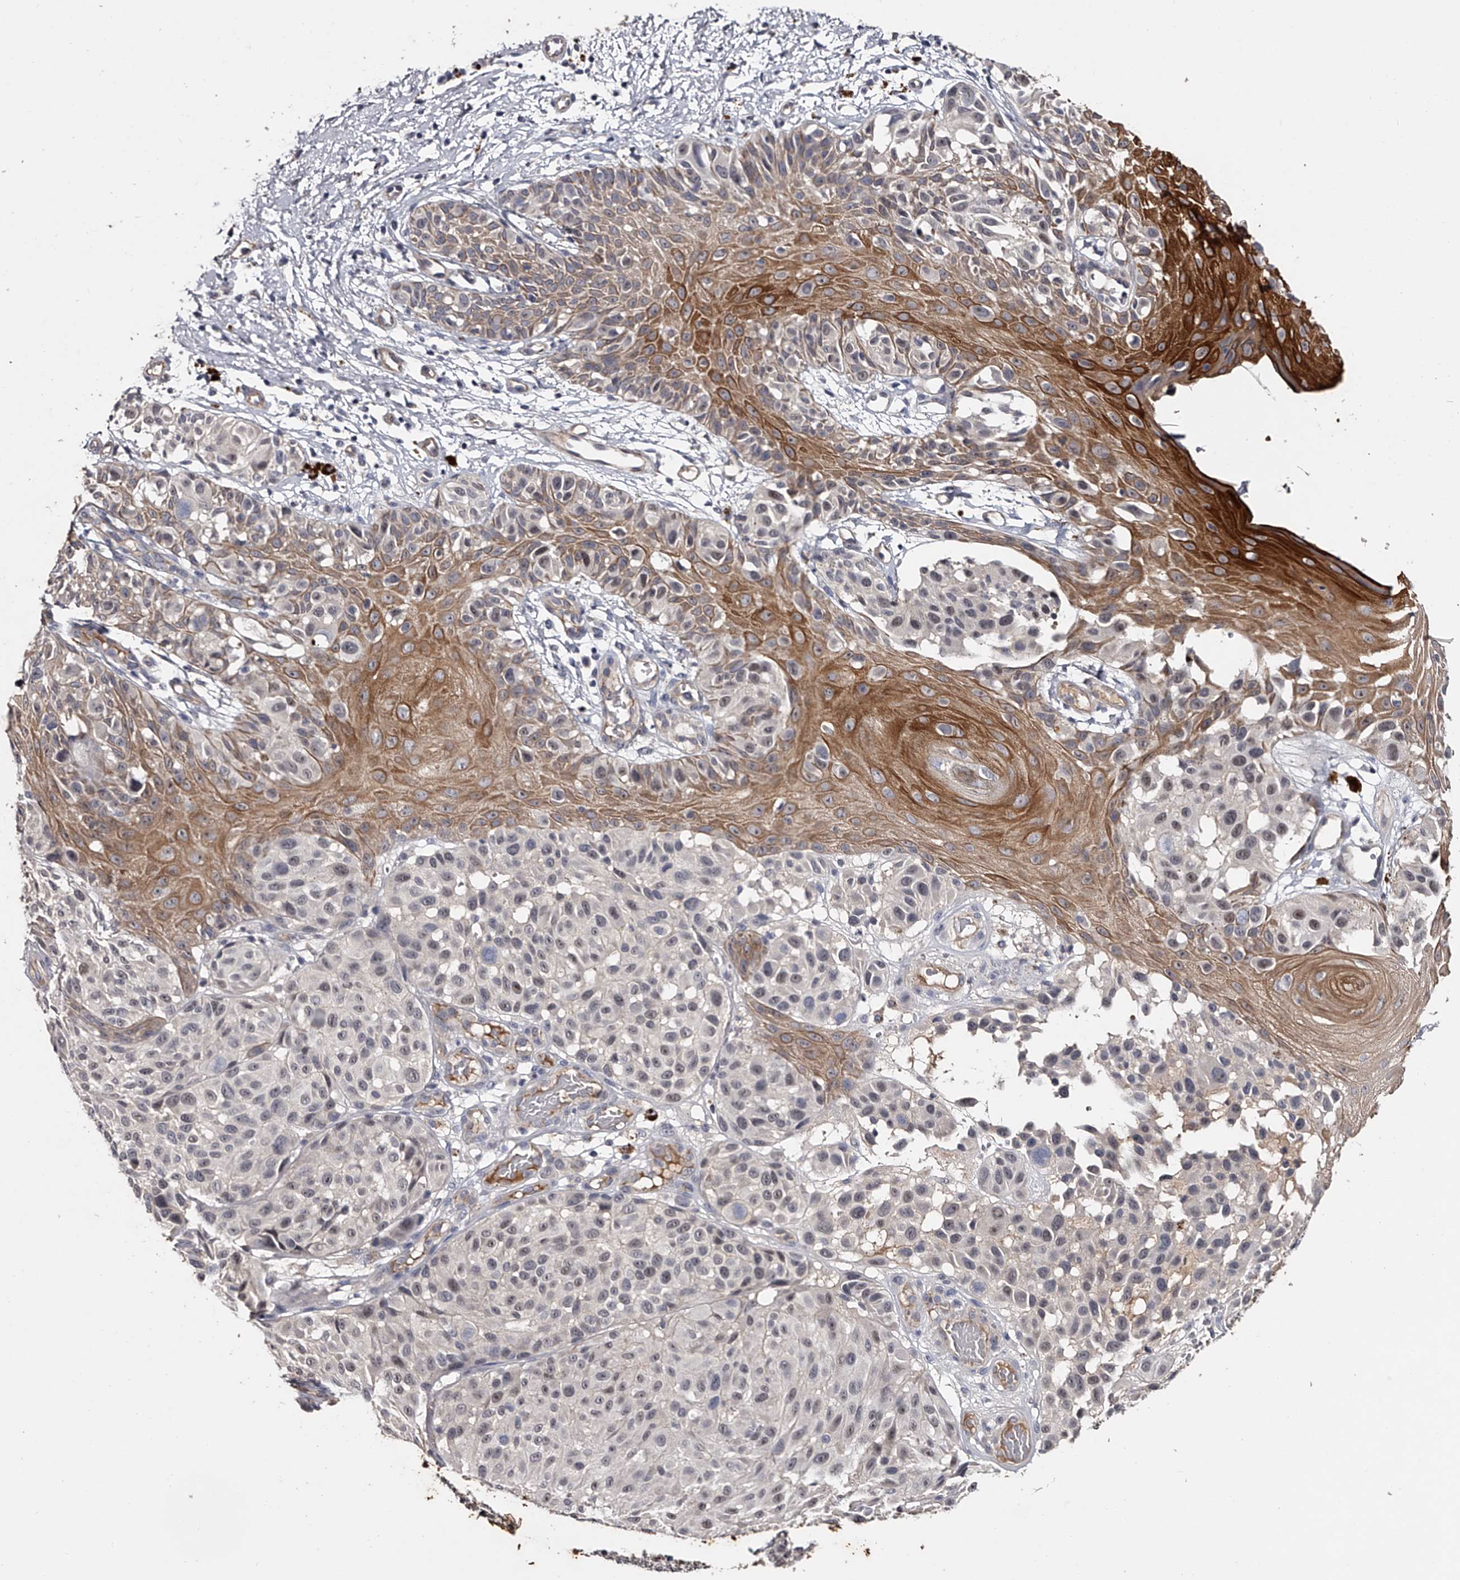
{"staining": {"intensity": "weak", "quantity": "25%-75%", "location": "nuclear"}, "tissue": "melanoma", "cell_type": "Tumor cells", "image_type": "cancer", "snomed": [{"axis": "morphology", "description": "Malignant melanoma, NOS"}, {"axis": "topography", "description": "Skin"}], "caption": "Melanoma was stained to show a protein in brown. There is low levels of weak nuclear staining in about 25%-75% of tumor cells.", "gene": "MDN1", "patient": {"sex": "male", "age": 83}}